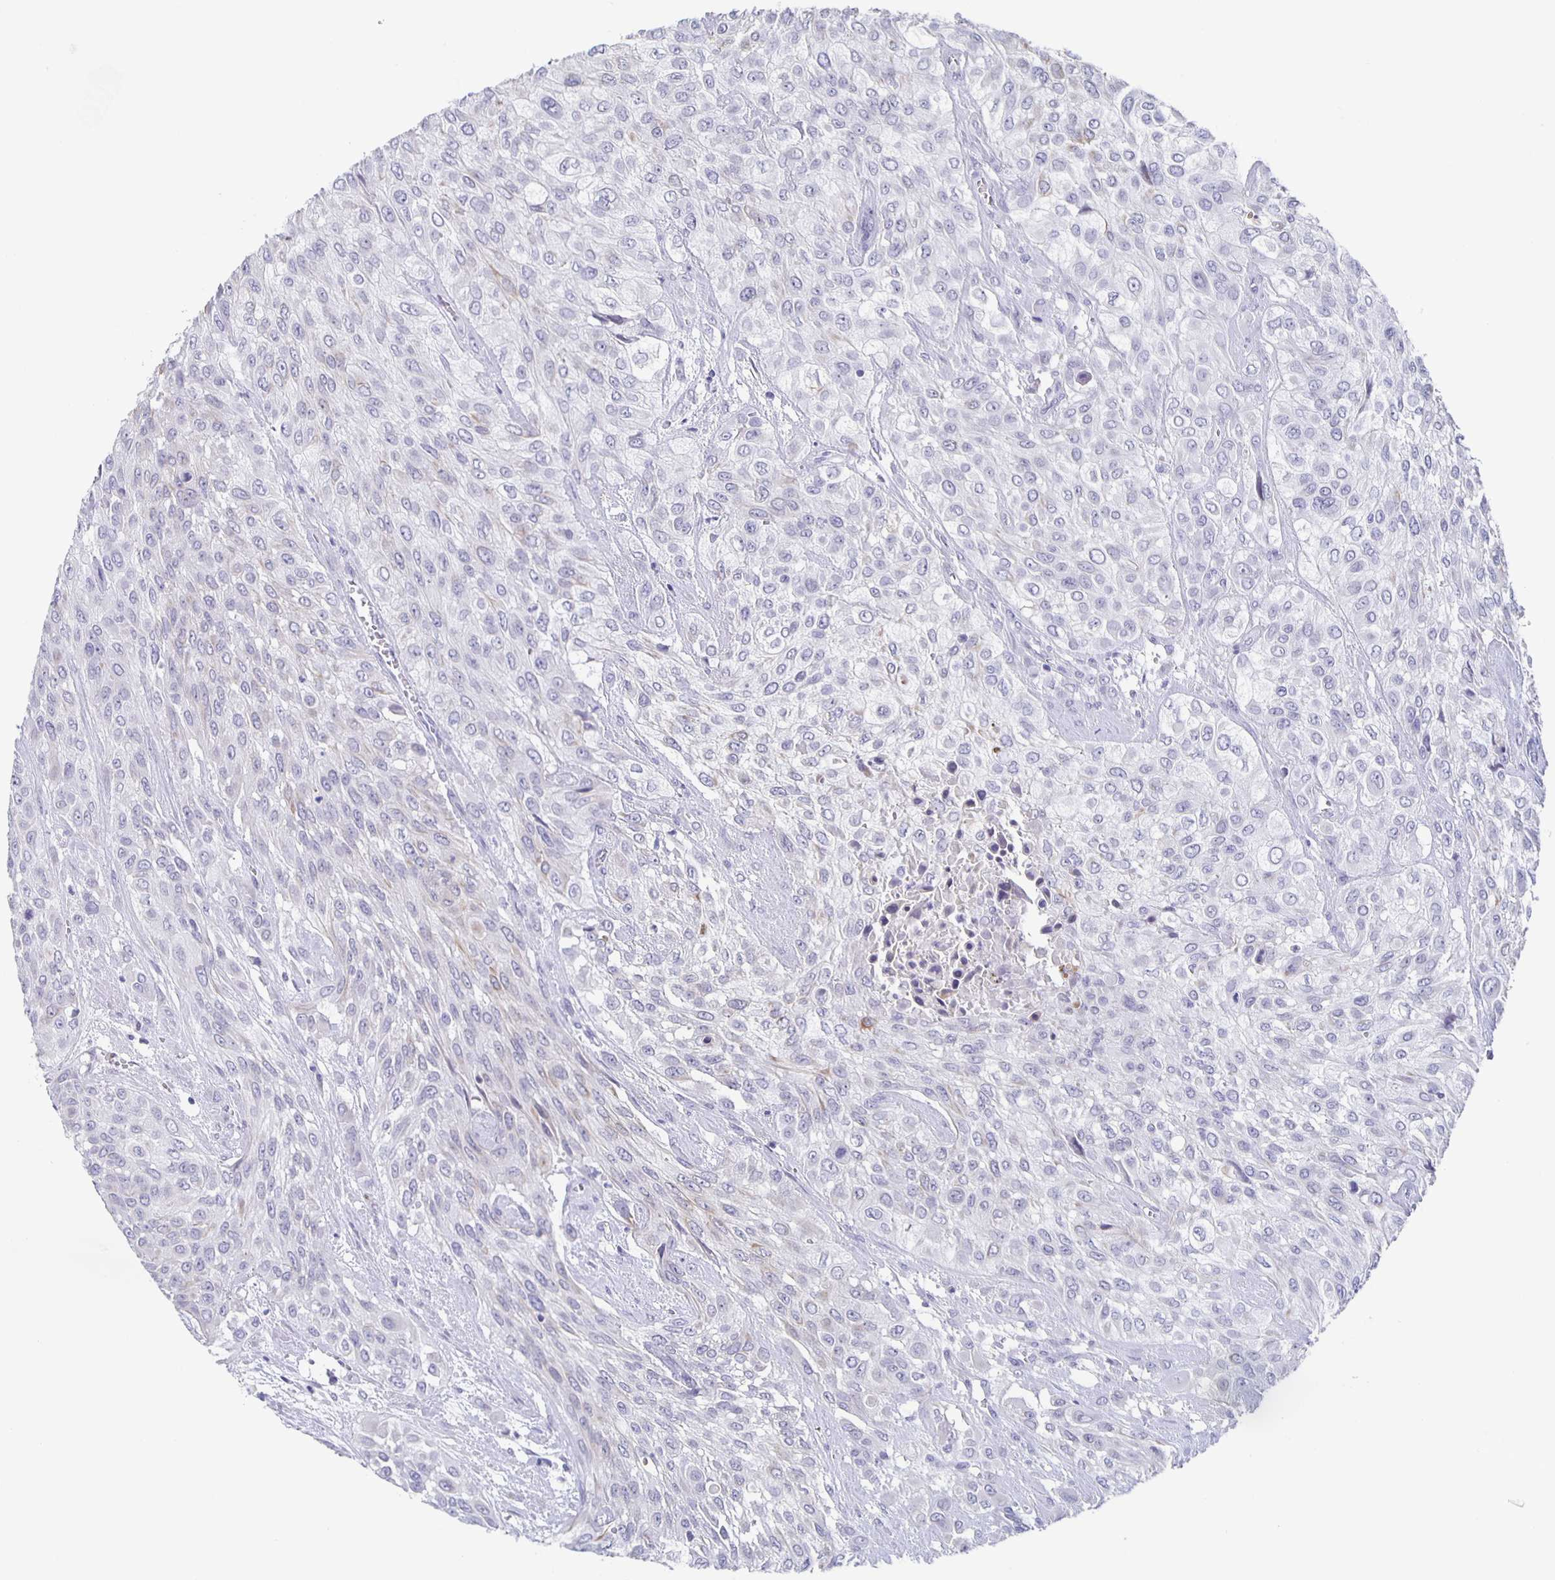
{"staining": {"intensity": "negative", "quantity": "none", "location": "none"}, "tissue": "urothelial cancer", "cell_type": "Tumor cells", "image_type": "cancer", "snomed": [{"axis": "morphology", "description": "Urothelial carcinoma, High grade"}, {"axis": "topography", "description": "Urinary bladder"}], "caption": "Immunohistochemistry (IHC) photomicrograph of high-grade urothelial carcinoma stained for a protein (brown), which exhibits no staining in tumor cells.", "gene": "CCDC17", "patient": {"sex": "male", "age": 57}}